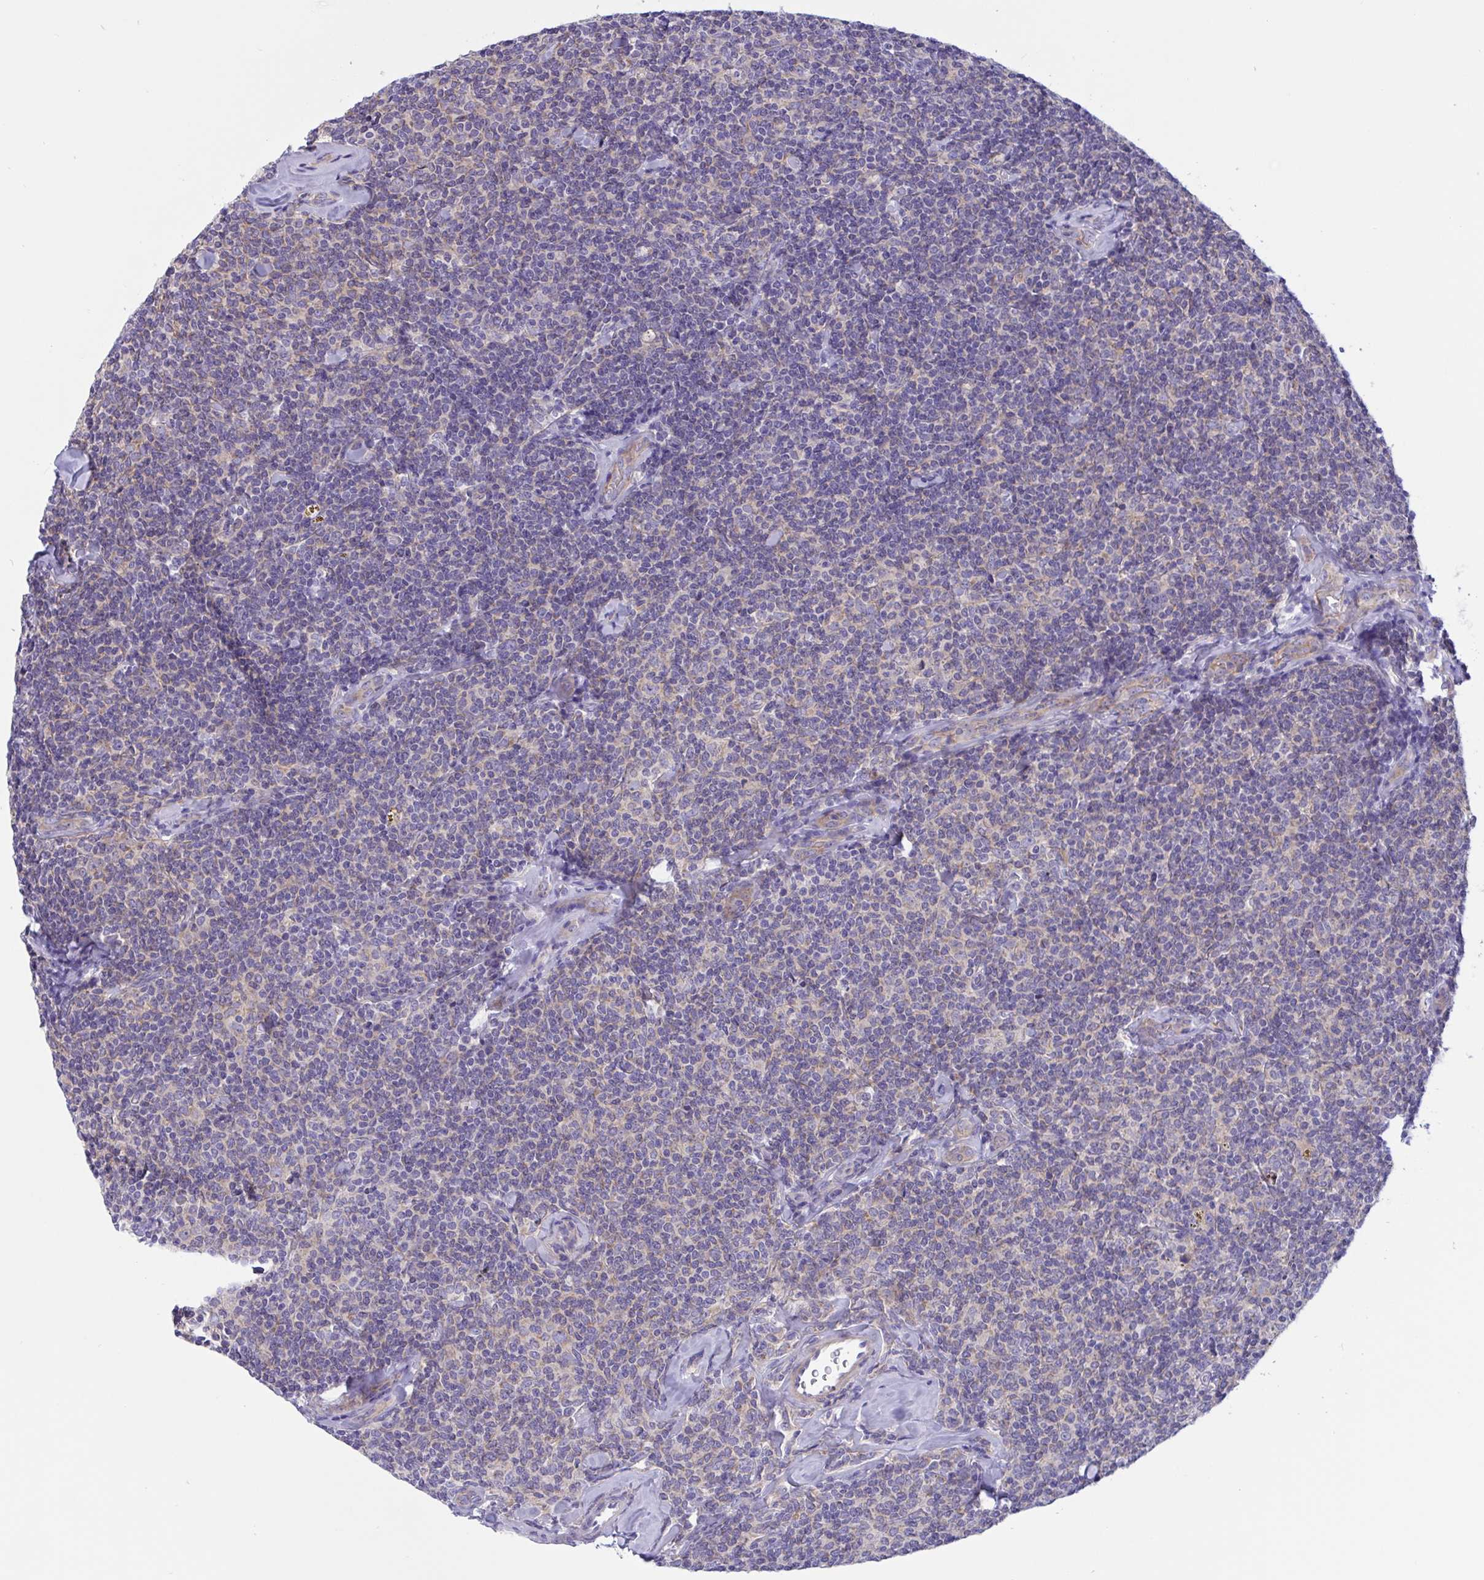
{"staining": {"intensity": "negative", "quantity": "none", "location": "none"}, "tissue": "lymphoma", "cell_type": "Tumor cells", "image_type": "cancer", "snomed": [{"axis": "morphology", "description": "Malignant lymphoma, non-Hodgkin's type, Low grade"}, {"axis": "topography", "description": "Lymph node"}], "caption": "Malignant lymphoma, non-Hodgkin's type (low-grade) was stained to show a protein in brown. There is no significant staining in tumor cells. The staining is performed using DAB brown chromogen with nuclei counter-stained in using hematoxylin.", "gene": "OXLD1", "patient": {"sex": "female", "age": 56}}